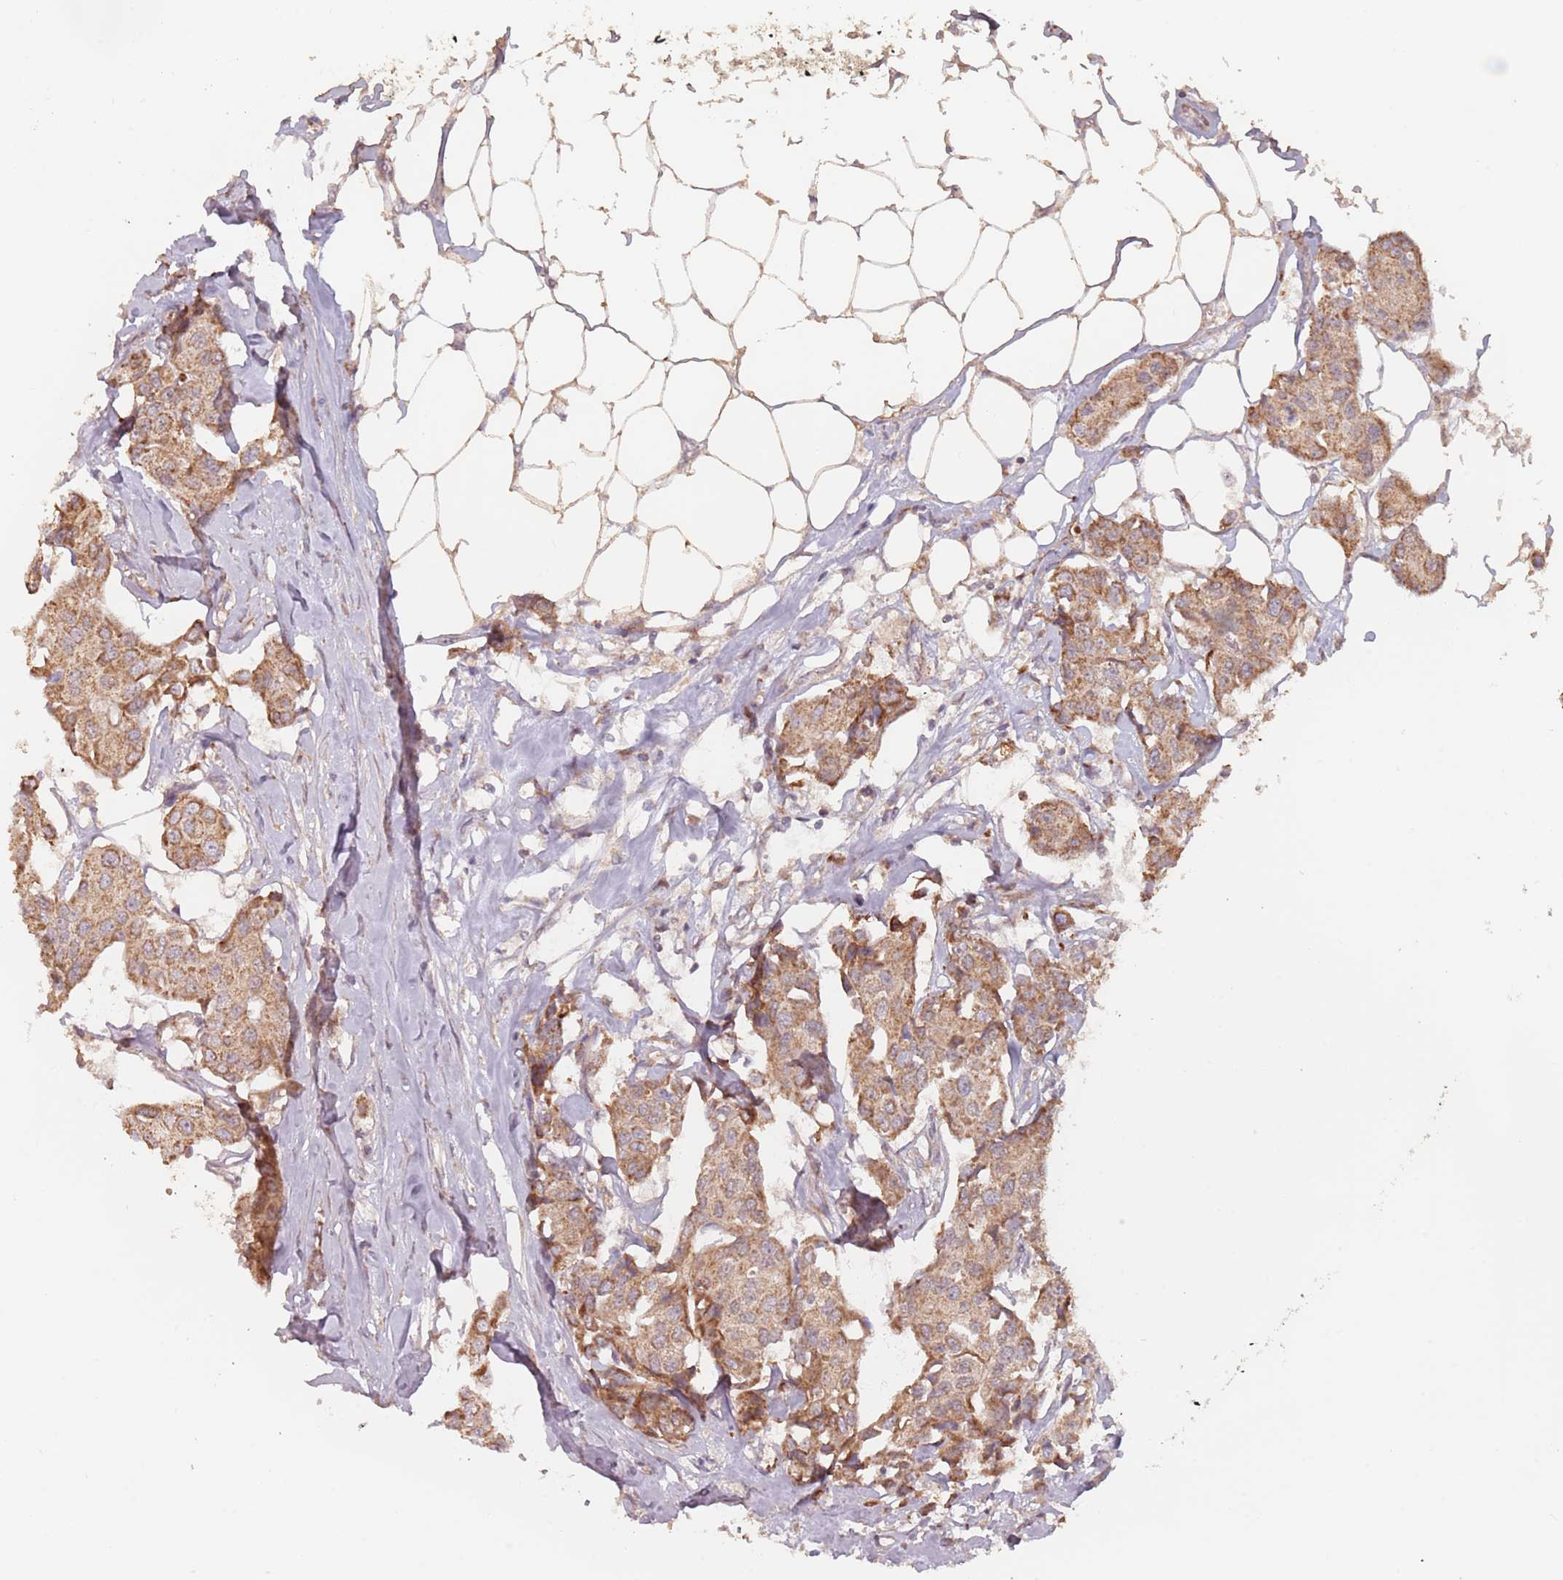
{"staining": {"intensity": "moderate", "quantity": ">75%", "location": "cytoplasmic/membranous"}, "tissue": "breast cancer", "cell_type": "Tumor cells", "image_type": "cancer", "snomed": [{"axis": "morphology", "description": "Duct carcinoma"}, {"axis": "topography", "description": "Breast"}, {"axis": "topography", "description": "Lymph node"}], "caption": "The micrograph demonstrates a brown stain indicating the presence of a protein in the cytoplasmic/membranous of tumor cells in intraductal carcinoma (breast).", "gene": "VPS52", "patient": {"sex": "female", "age": 80}}